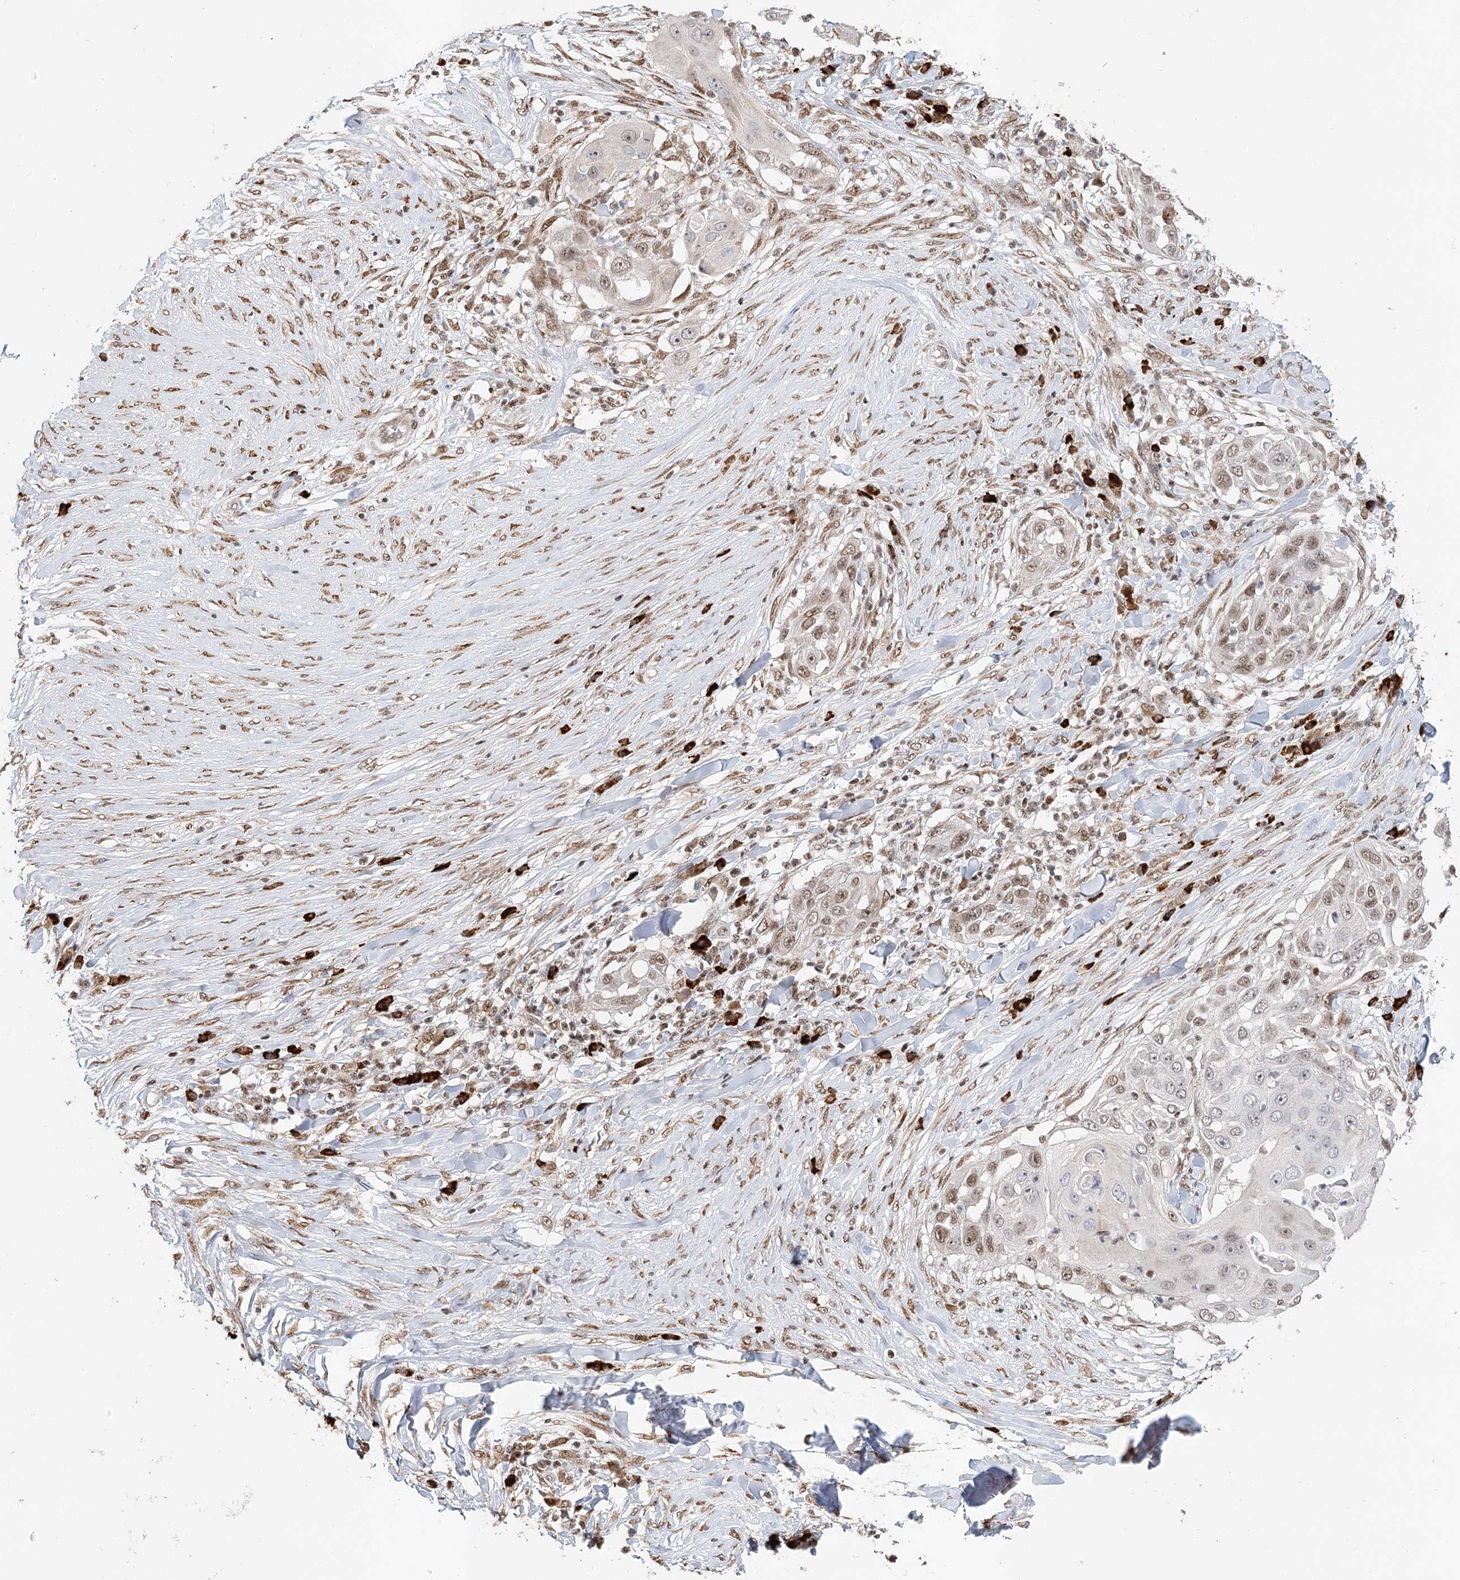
{"staining": {"intensity": "moderate", "quantity": "25%-75%", "location": "nuclear"}, "tissue": "skin cancer", "cell_type": "Tumor cells", "image_type": "cancer", "snomed": [{"axis": "morphology", "description": "Squamous cell carcinoma, NOS"}, {"axis": "topography", "description": "Skin"}], "caption": "Protein expression analysis of human squamous cell carcinoma (skin) reveals moderate nuclear staining in about 25%-75% of tumor cells.", "gene": "BNIP5", "patient": {"sex": "female", "age": 44}}